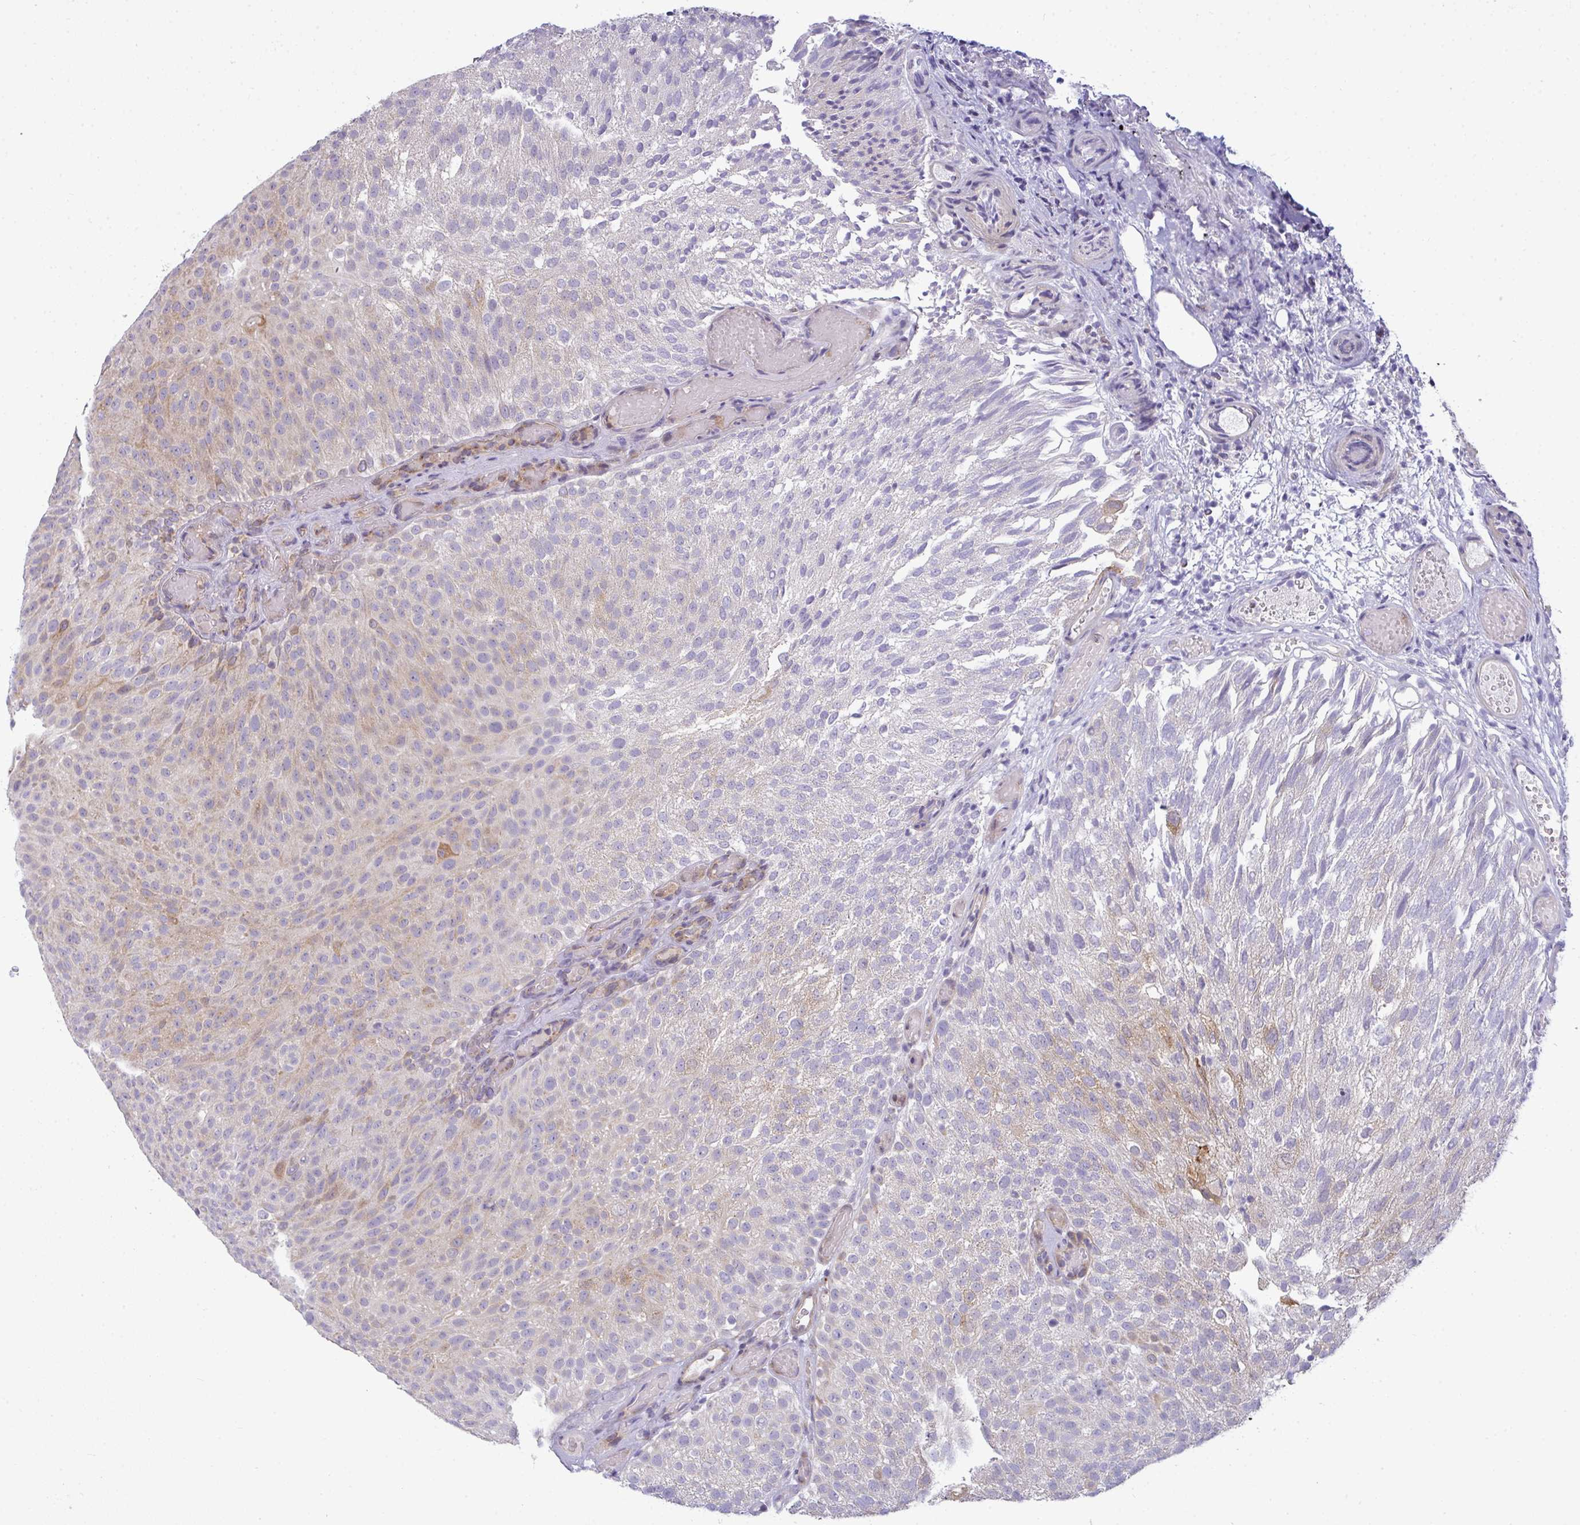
{"staining": {"intensity": "weak", "quantity": "25%-75%", "location": "cytoplasmic/membranous"}, "tissue": "urothelial cancer", "cell_type": "Tumor cells", "image_type": "cancer", "snomed": [{"axis": "morphology", "description": "Urothelial carcinoma, Low grade"}, {"axis": "topography", "description": "Urinary bladder"}], "caption": "Immunohistochemical staining of urothelial carcinoma (low-grade) reveals low levels of weak cytoplasmic/membranous positivity in approximately 25%-75% of tumor cells.", "gene": "SRRM4", "patient": {"sex": "male", "age": 78}}